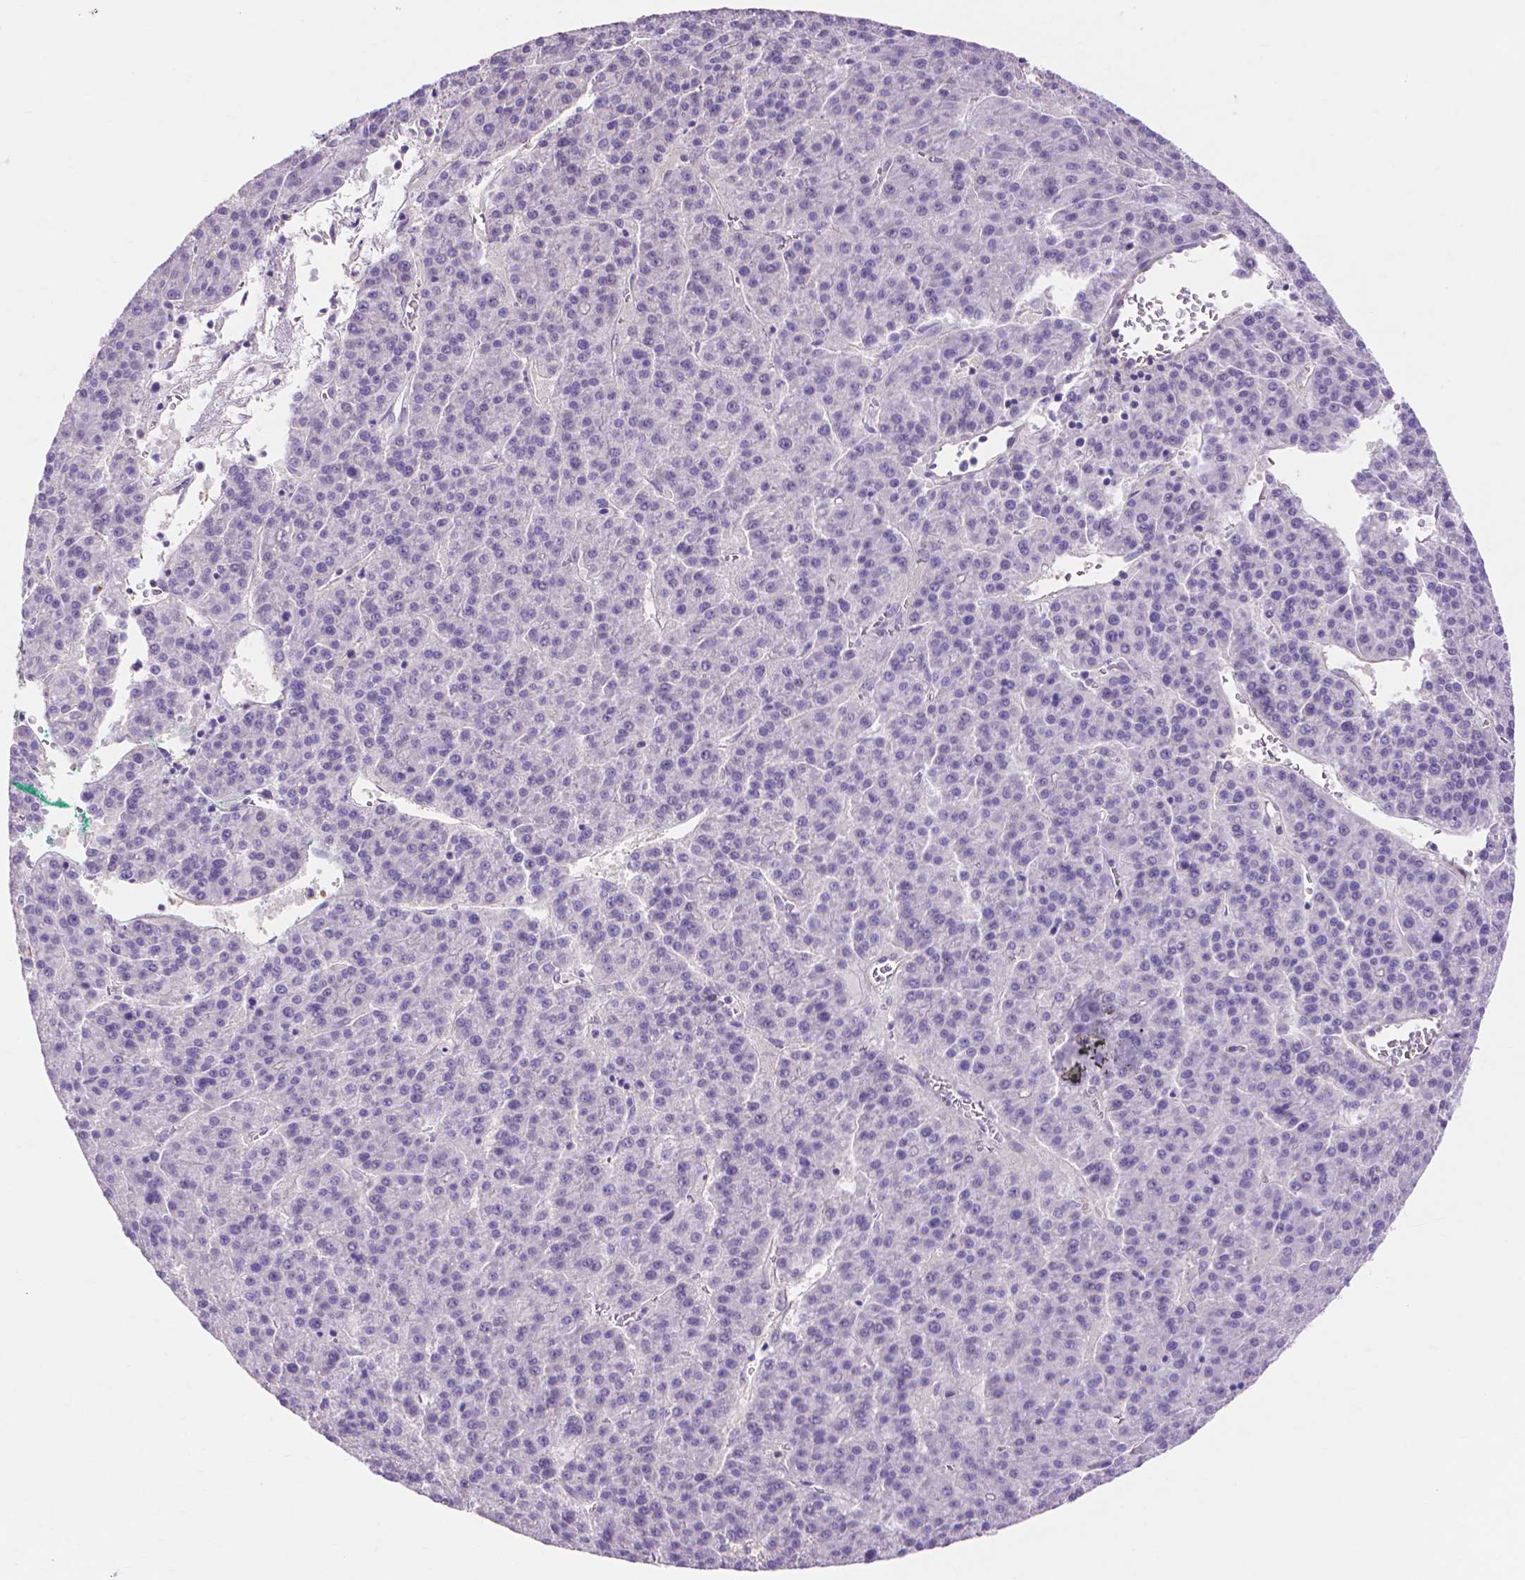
{"staining": {"intensity": "negative", "quantity": "none", "location": "none"}, "tissue": "liver cancer", "cell_type": "Tumor cells", "image_type": "cancer", "snomed": [{"axis": "morphology", "description": "Carcinoma, Hepatocellular, NOS"}, {"axis": "topography", "description": "Liver"}], "caption": "High power microscopy photomicrograph of an IHC image of hepatocellular carcinoma (liver), revealing no significant positivity in tumor cells.", "gene": "MBLAC1", "patient": {"sex": "female", "age": 58}}